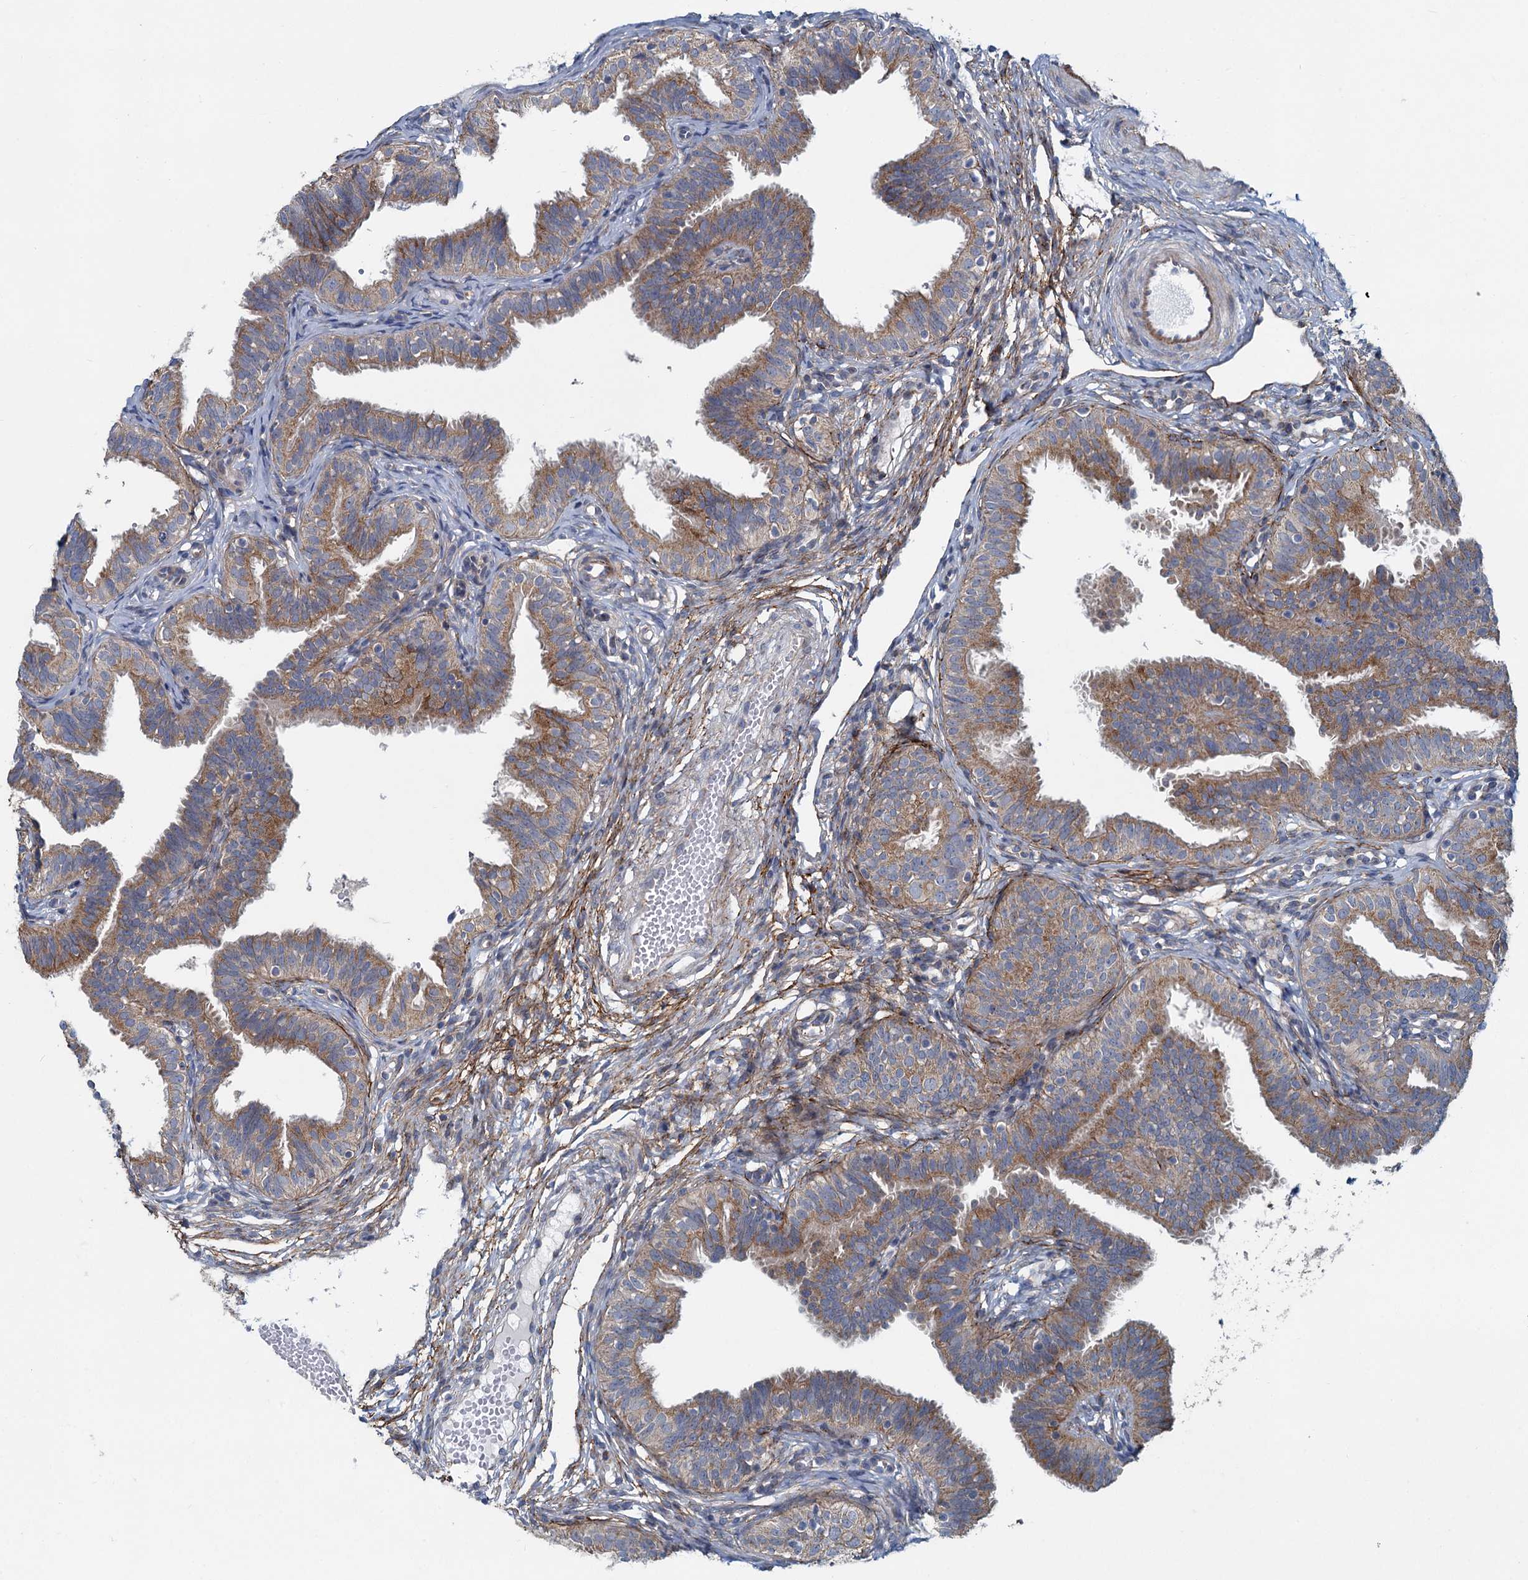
{"staining": {"intensity": "moderate", "quantity": "25%-75%", "location": "cytoplasmic/membranous"}, "tissue": "fallopian tube", "cell_type": "Glandular cells", "image_type": "normal", "snomed": [{"axis": "morphology", "description": "Normal tissue, NOS"}, {"axis": "topography", "description": "Fallopian tube"}], "caption": "A brown stain shows moderate cytoplasmic/membranous staining of a protein in glandular cells of benign human fallopian tube. (DAB = brown stain, brightfield microscopy at high magnification).", "gene": "ADCY2", "patient": {"sex": "female", "age": 35}}